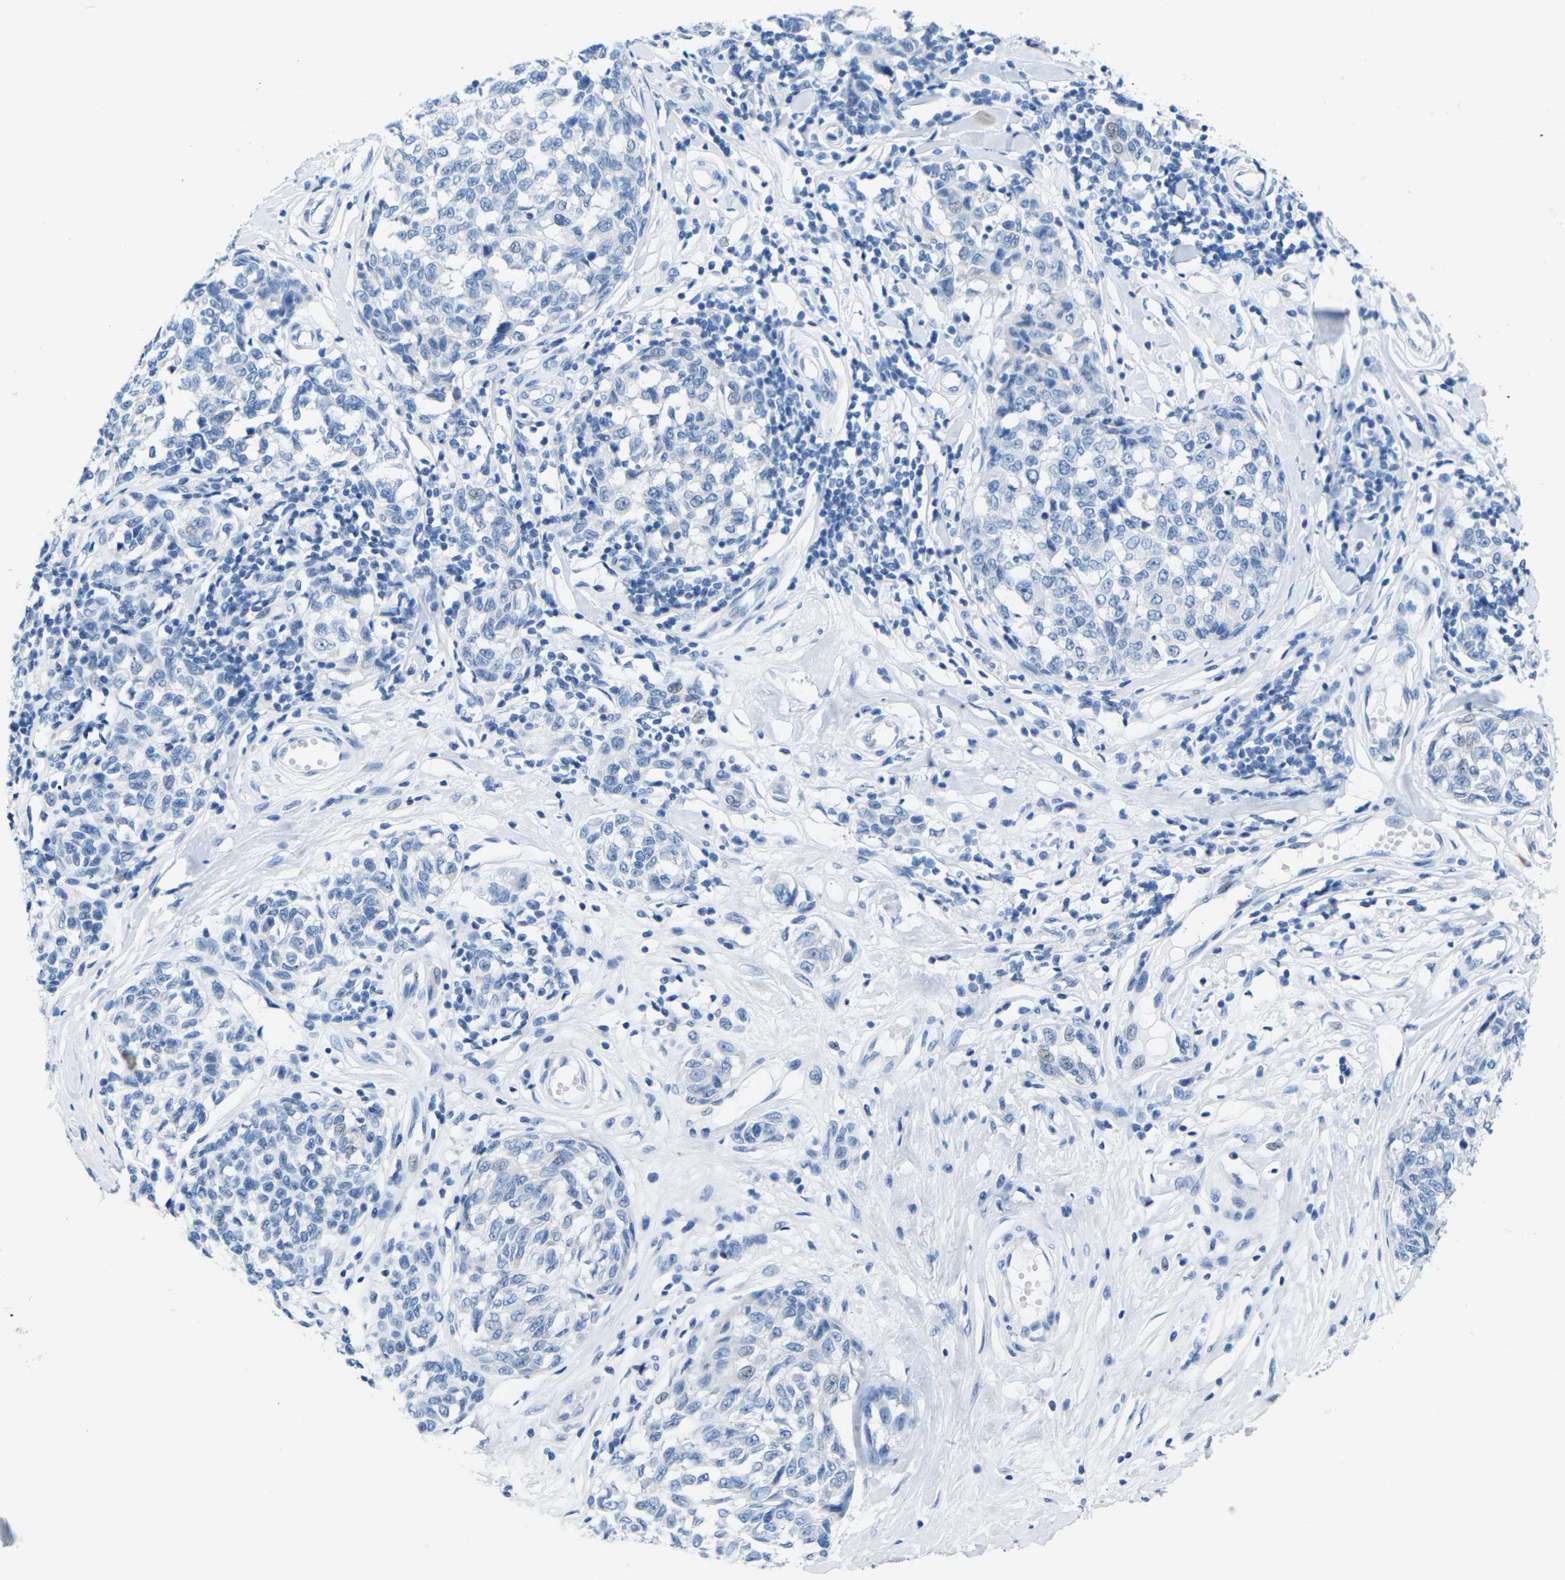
{"staining": {"intensity": "negative", "quantity": "none", "location": "none"}, "tissue": "melanoma", "cell_type": "Tumor cells", "image_type": "cancer", "snomed": [{"axis": "morphology", "description": "Malignant melanoma, NOS"}, {"axis": "topography", "description": "Skin"}], "caption": "DAB (3,3'-diaminobenzidine) immunohistochemical staining of human melanoma shows no significant positivity in tumor cells. (IHC, brightfield microscopy, high magnification).", "gene": "SLC12A1", "patient": {"sex": "female", "age": 64}}